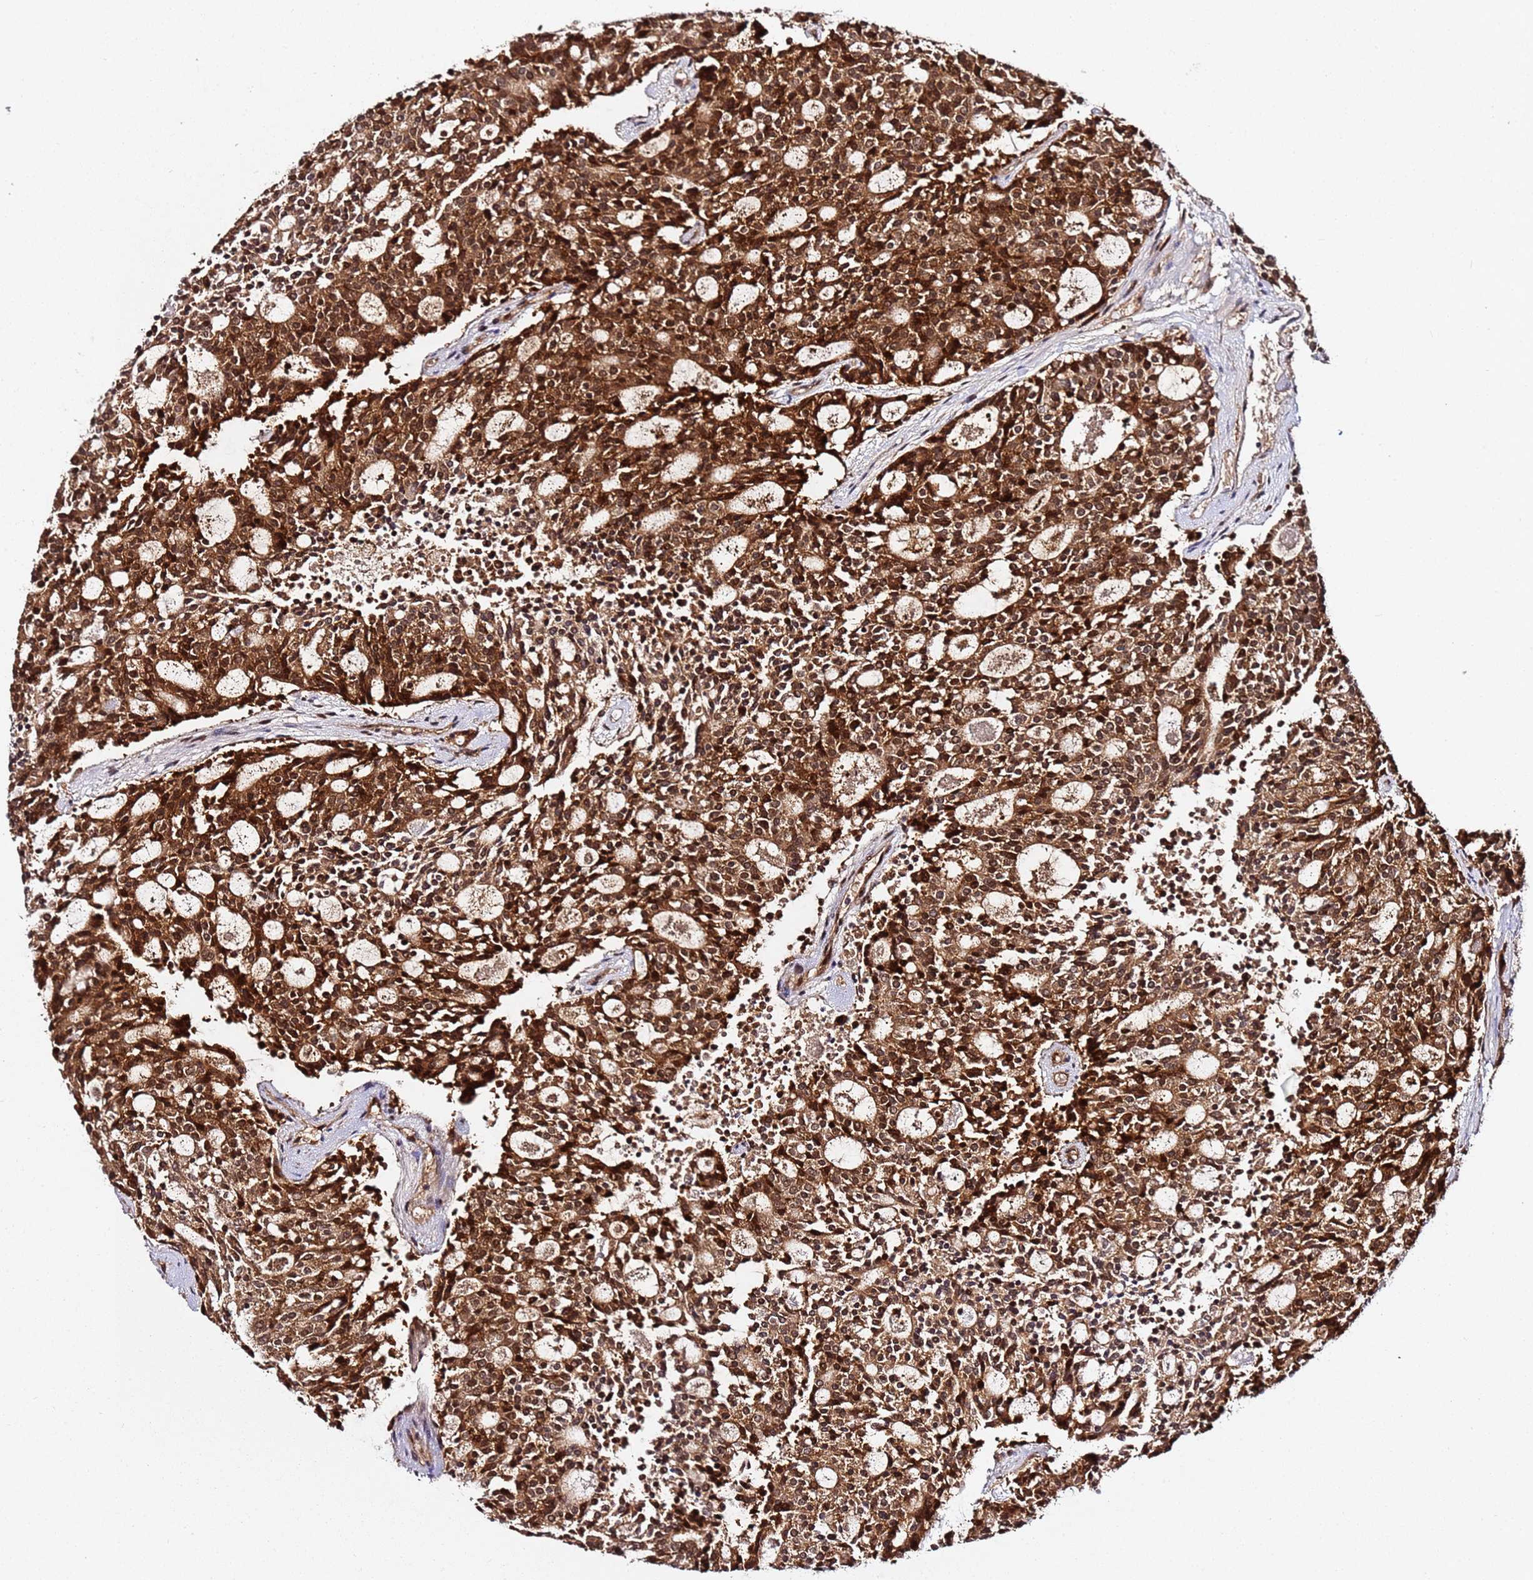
{"staining": {"intensity": "strong", "quantity": ">75%", "location": "cytoplasmic/membranous,nuclear"}, "tissue": "carcinoid", "cell_type": "Tumor cells", "image_type": "cancer", "snomed": [{"axis": "morphology", "description": "Carcinoid, malignant, NOS"}, {"axis": "topography", "description": "Pancreas"}], "caption": "A brown stain shows strong cytoplasmic/membranous and nuclear staining of a protein in carcinoid (malignant) tumor cells. (DAB (3,3'-diaminobenzidine) IHC, brown staining for protein, blue staining for nuclei).", "gene": "RGS18", "patient": {"sex": "female", "age": 54}}